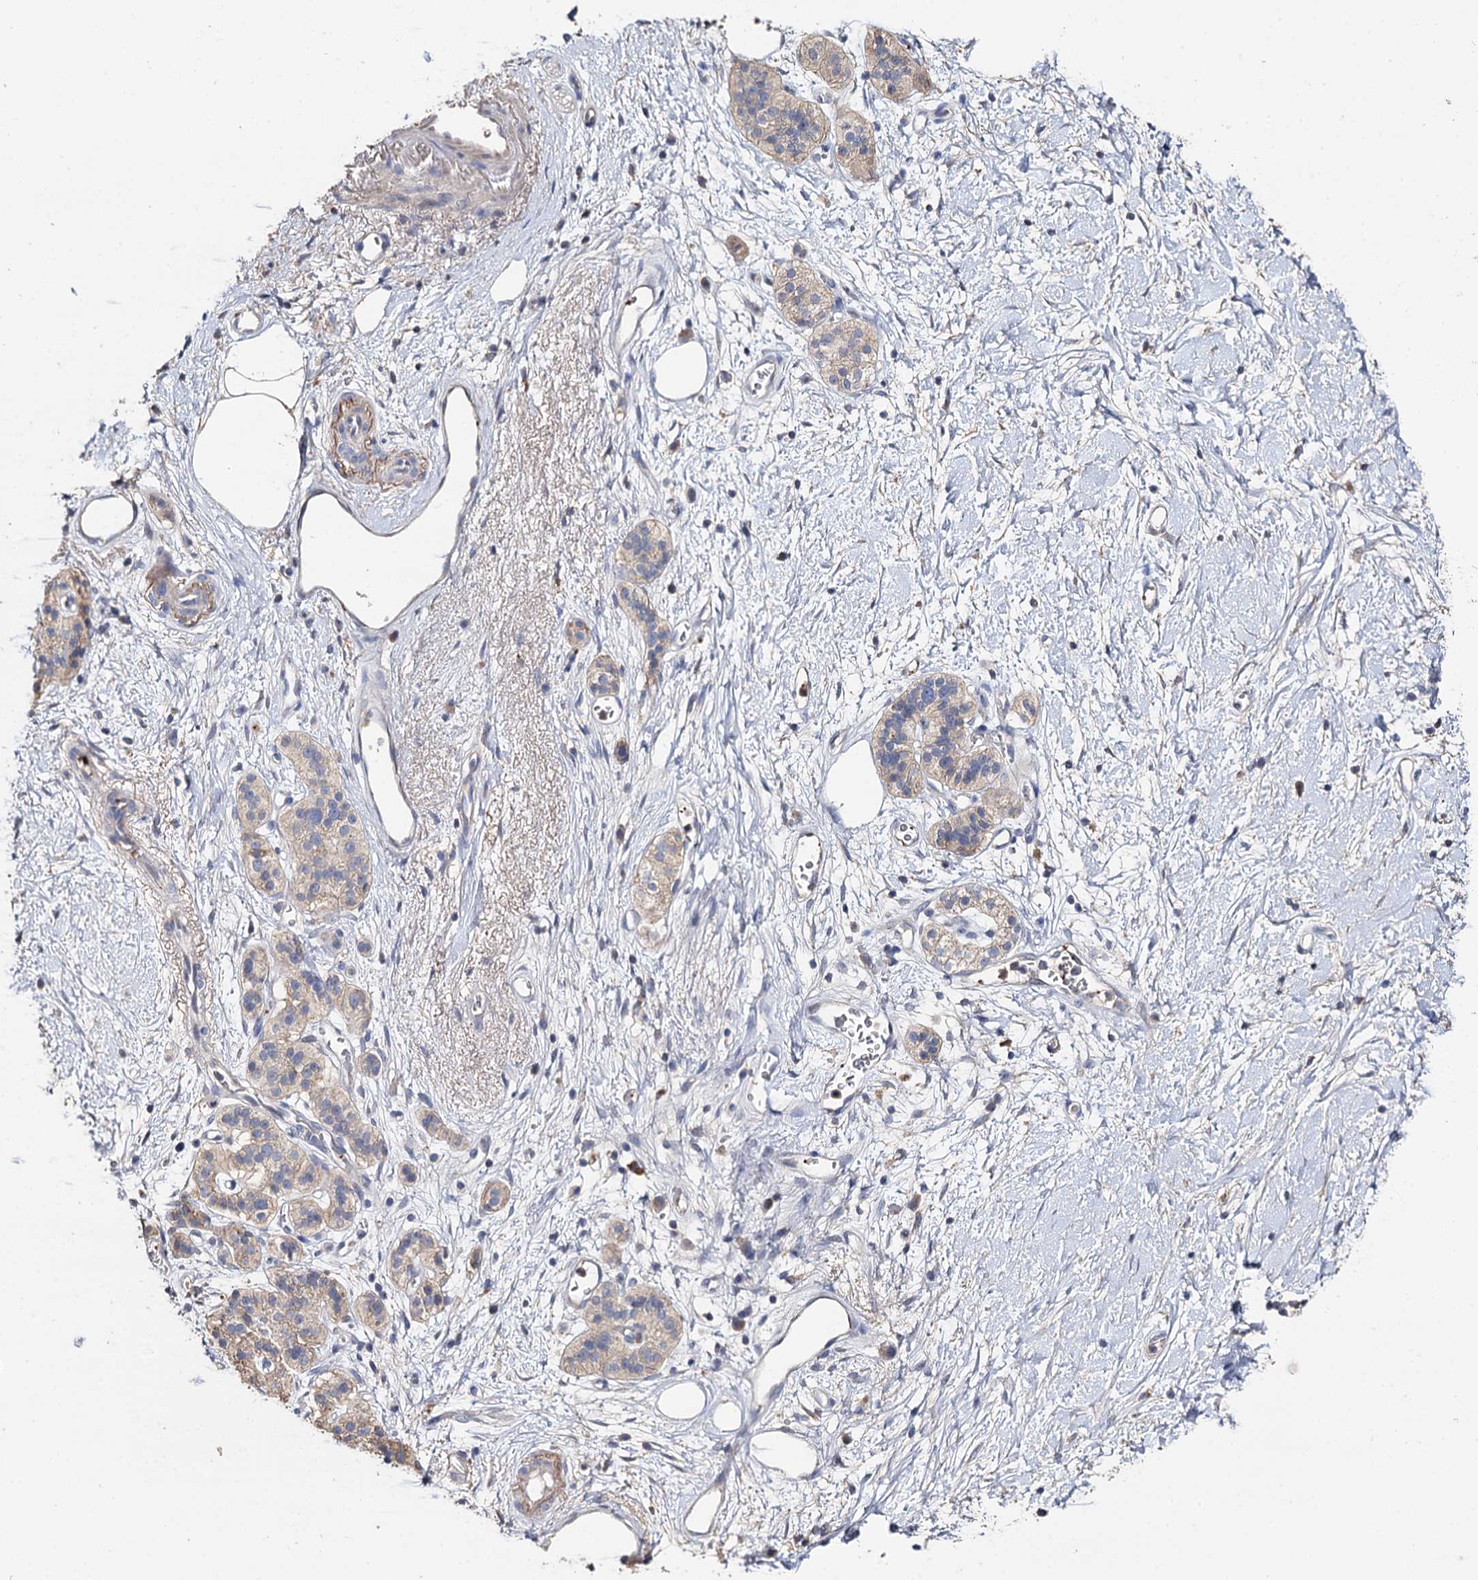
{"staining": {"intensity": "weak", "quantity": ">75%", "location": "cytoplasmic/membranous"}, "tissue": "pancreatic cancer", "cell_type": "Tumor cells", "image_type": "cancer", "snomed": [{"axis": "morphology", "description": "Adenocarcinoma, NOS"}, {"axis": "topography", "description": "Pancreas"}], "caption": "This is an image of immunohistochemistry staining of adenocarcinoma (pancreatic), which shows weak staining in the cytoplasmic/membranous of tumor cells.", "gene": "DNAH6", "patient": {"sex": "male", "age": 68}}